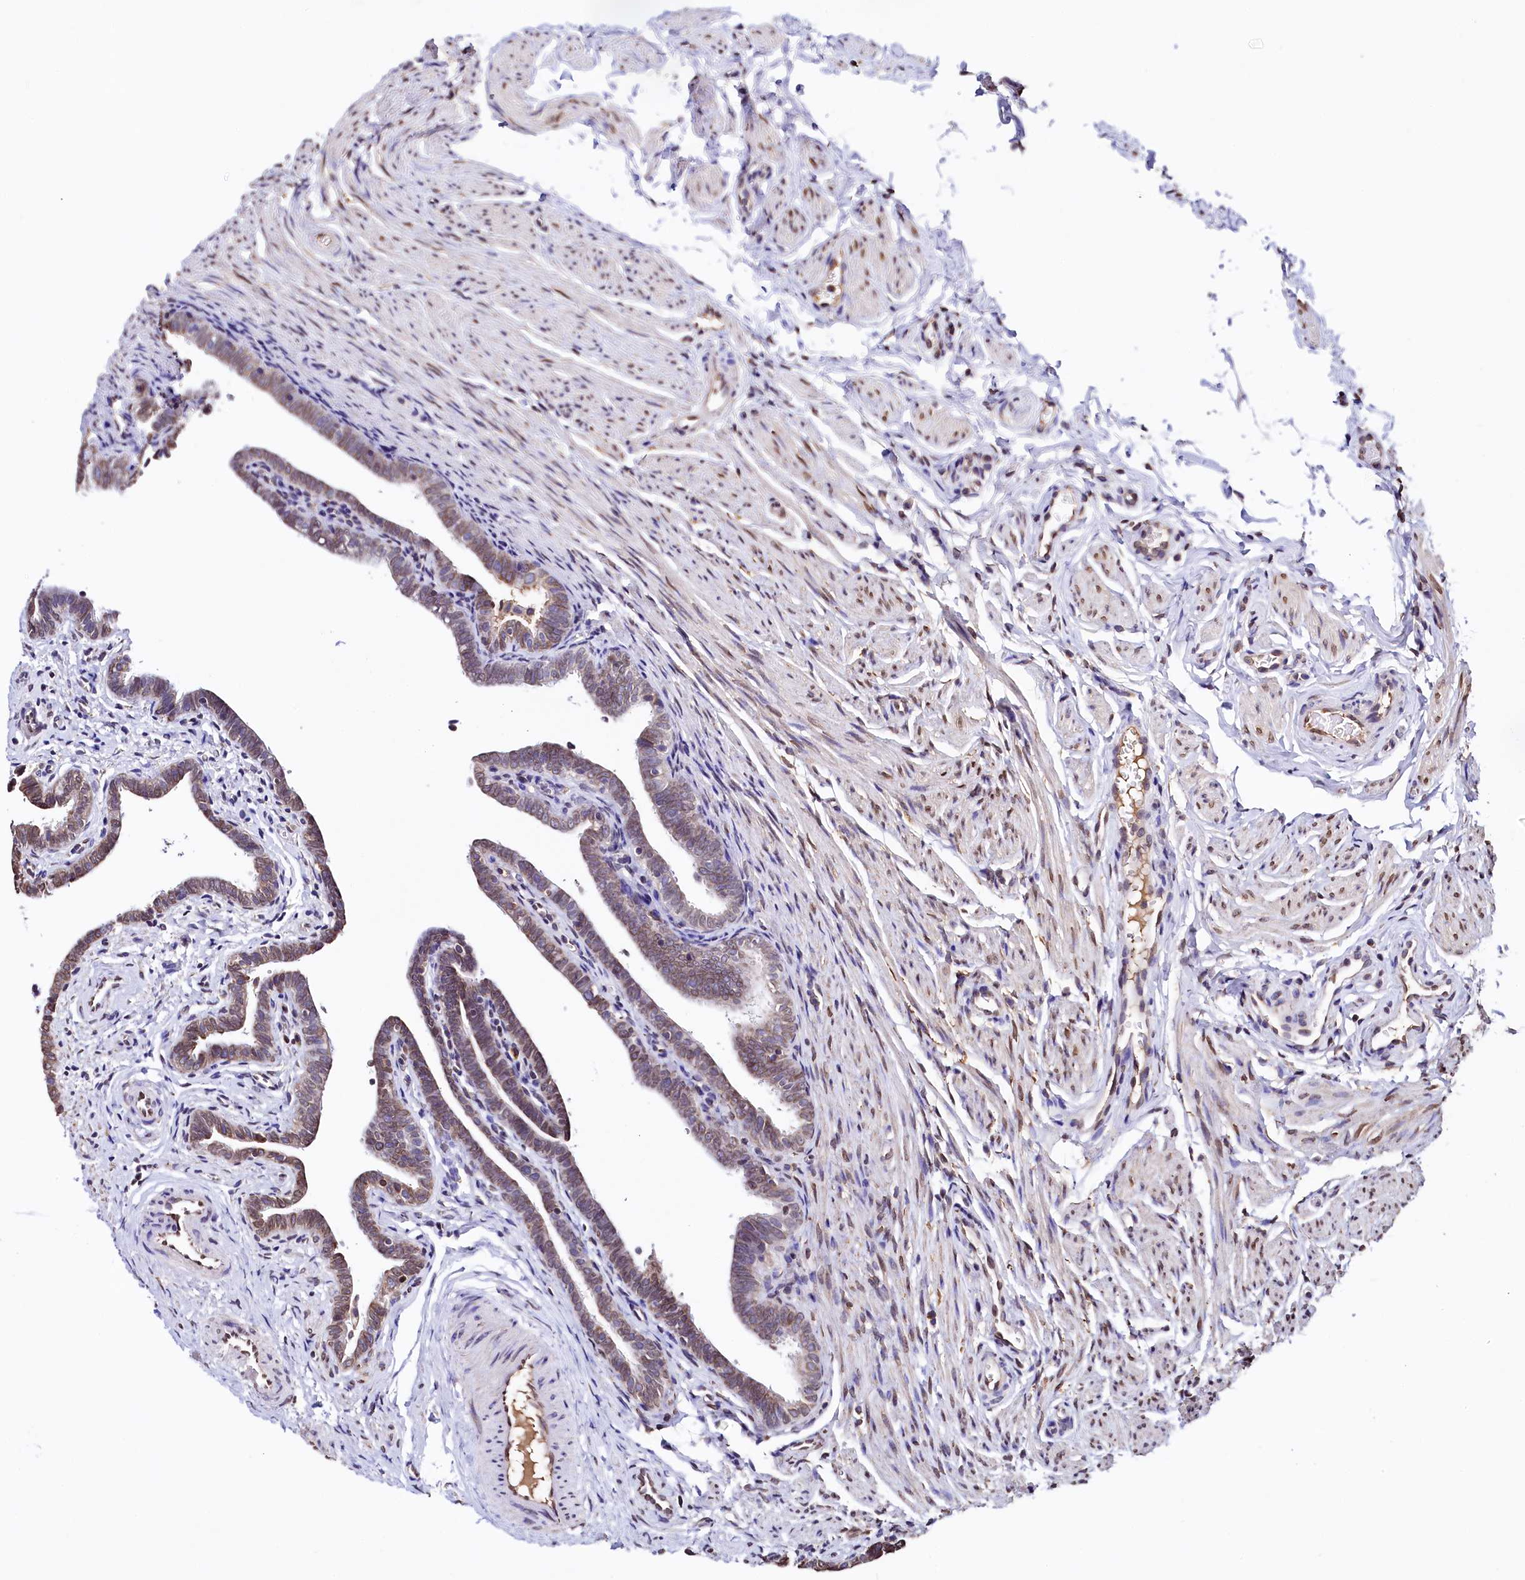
{"staining": {"intensity": "weak", "quantity": ">75%", "location": "cytoplasmic/membranous"}, "tissue": "fallopian tube", "cell_type": "Glandular cells", "image_type": "normal", "snomed": [{"axis": "morphology", "description": "Normal tissue, NOS"}, {"axis": "topography", "description": "Fallopian tube"}], "caption": "Weak cytoplasmic/membranous positivity is seen in about >75% of glandular cells in unremarkable fallopian tube. The staining was performed using DAB to visualize the protein expression in brown, while the nuclei were stained in blue with hematoxylin (Magnification: 20x).", "gene": "HAND1", "patient": {"sex": "female", "age": 36}}